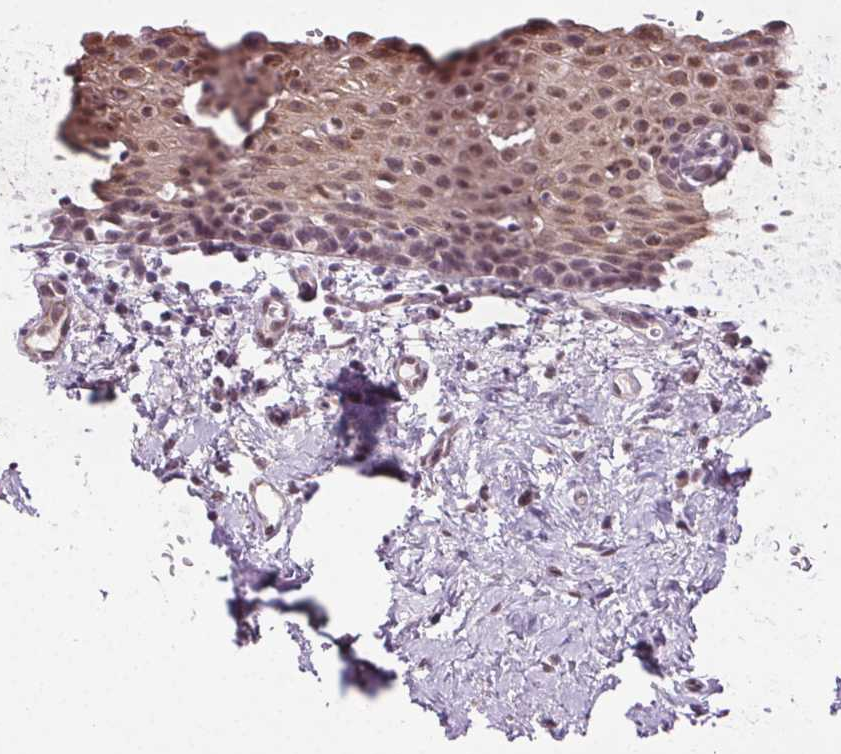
{"staining": {"intensity": "weak", "quantity": ">75%", "location": "nuclear"}, "tissue": "vagina", "cell_type": "Squamous epithelial cells", "image_type": "normal", "snomed": [{"axis": "morphology", "description": "Normal tissue, NOS"}, {"axis": "topography", "description": "Vagina"}], "caption": "A micrograph of human vagina stained for a protein exhibits weak nuclear brown staining in squamous epithelial cells. (Stains: DAB (3,3'-diaminobenzidine) in brown, nuclei in blue, Microscopy: brightfield microscopy at high magnification).", "gene": "CEBPA", "patient": {"sex": "female", "age": 61}}